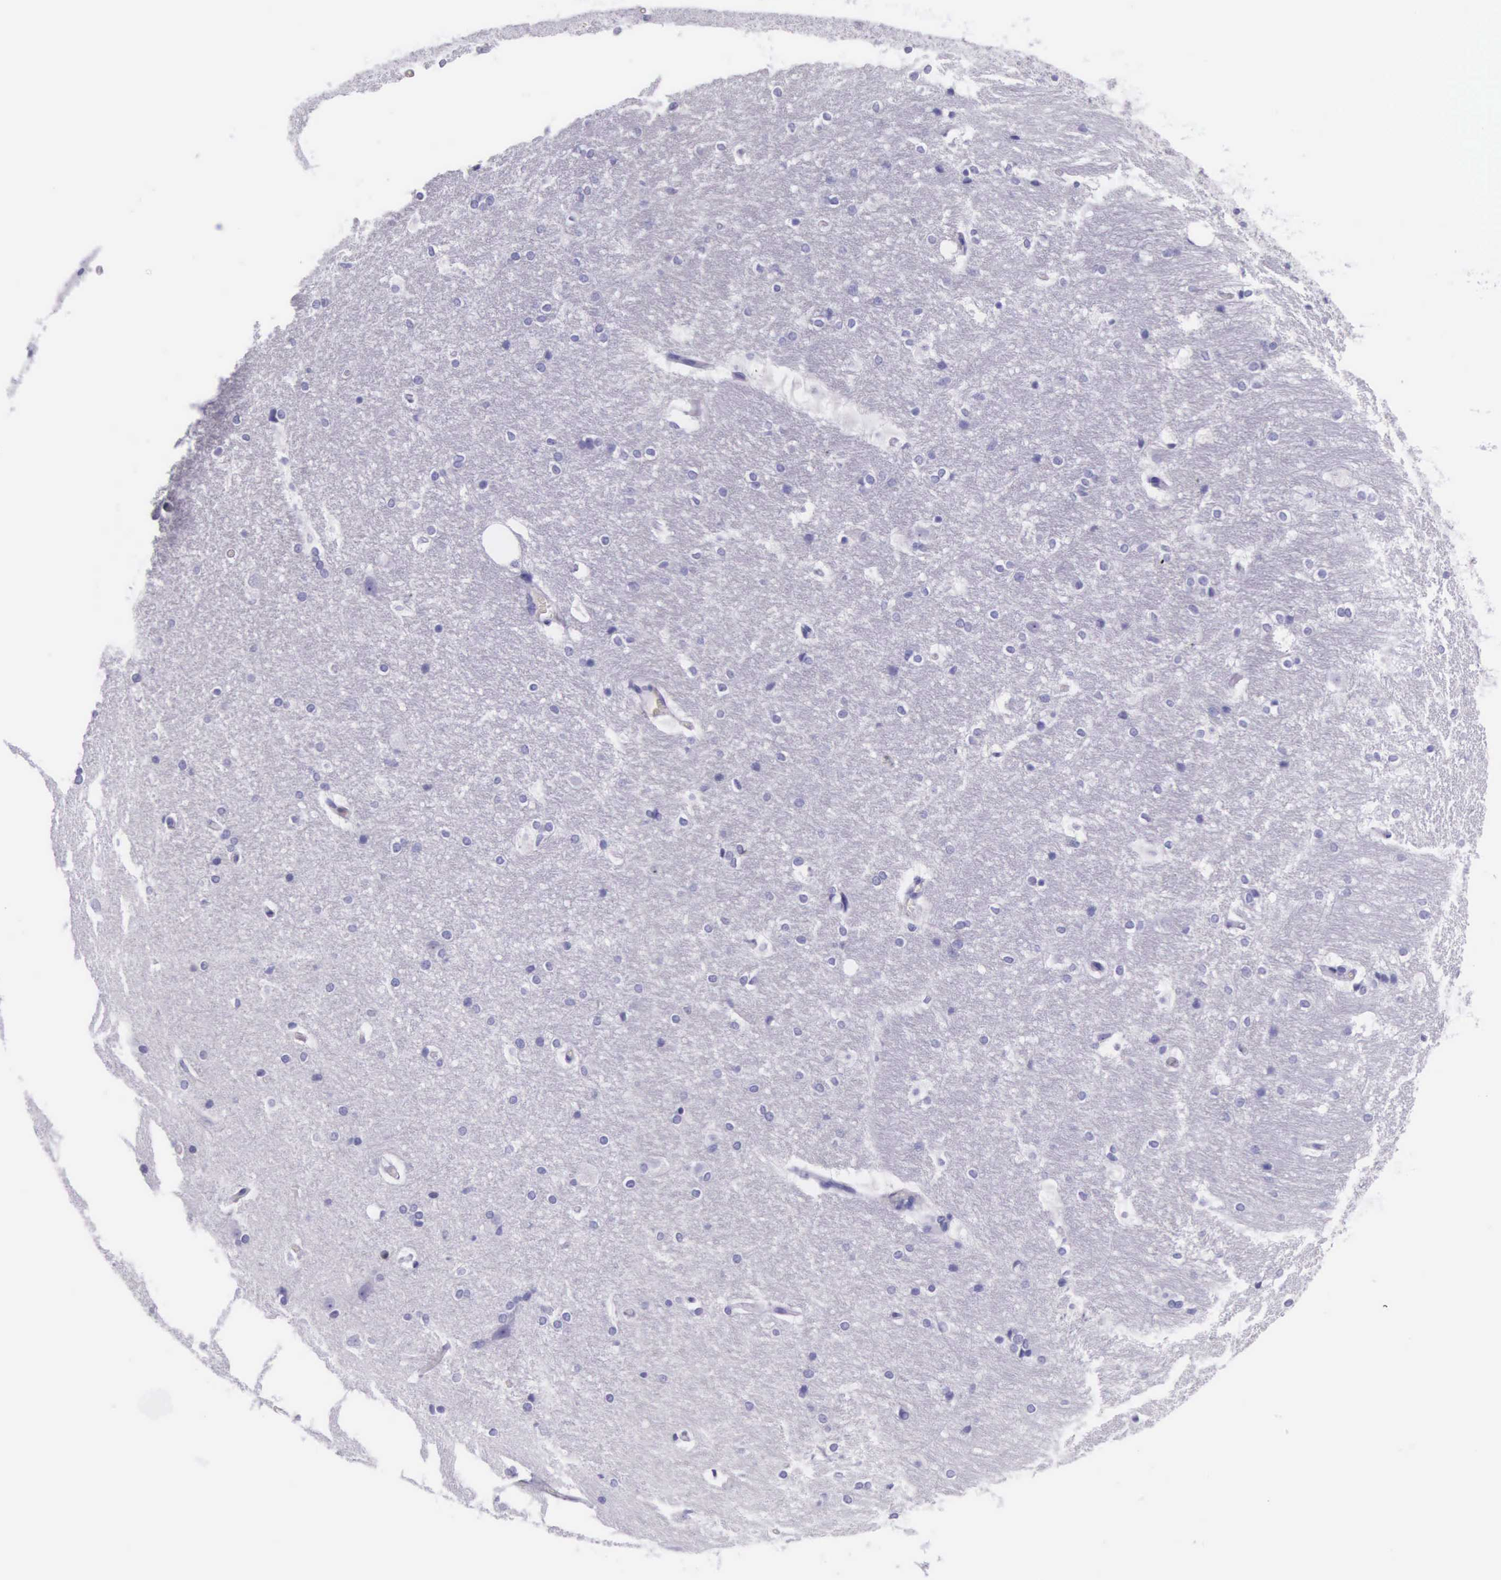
{"staining": {"intensity": "negative", "quantity": "none", "location": "none"}, "tissue": "hippocampus", "cell_type": "Glial cells", "image_type": "normal", "snomed": [{"axis": "morphology", "description": "Normal tissue, NOS"}, {"axis": "topography", "description": "Hippocampus"}], "caption": "High power microscopy histopathology image of an immunohistochemistry (IHC) micrograph of benign hippocampus, revealing no significant positivity in glial cells.", "gene": "FCN1", "patient": {"sex": "female", "age": 19}}